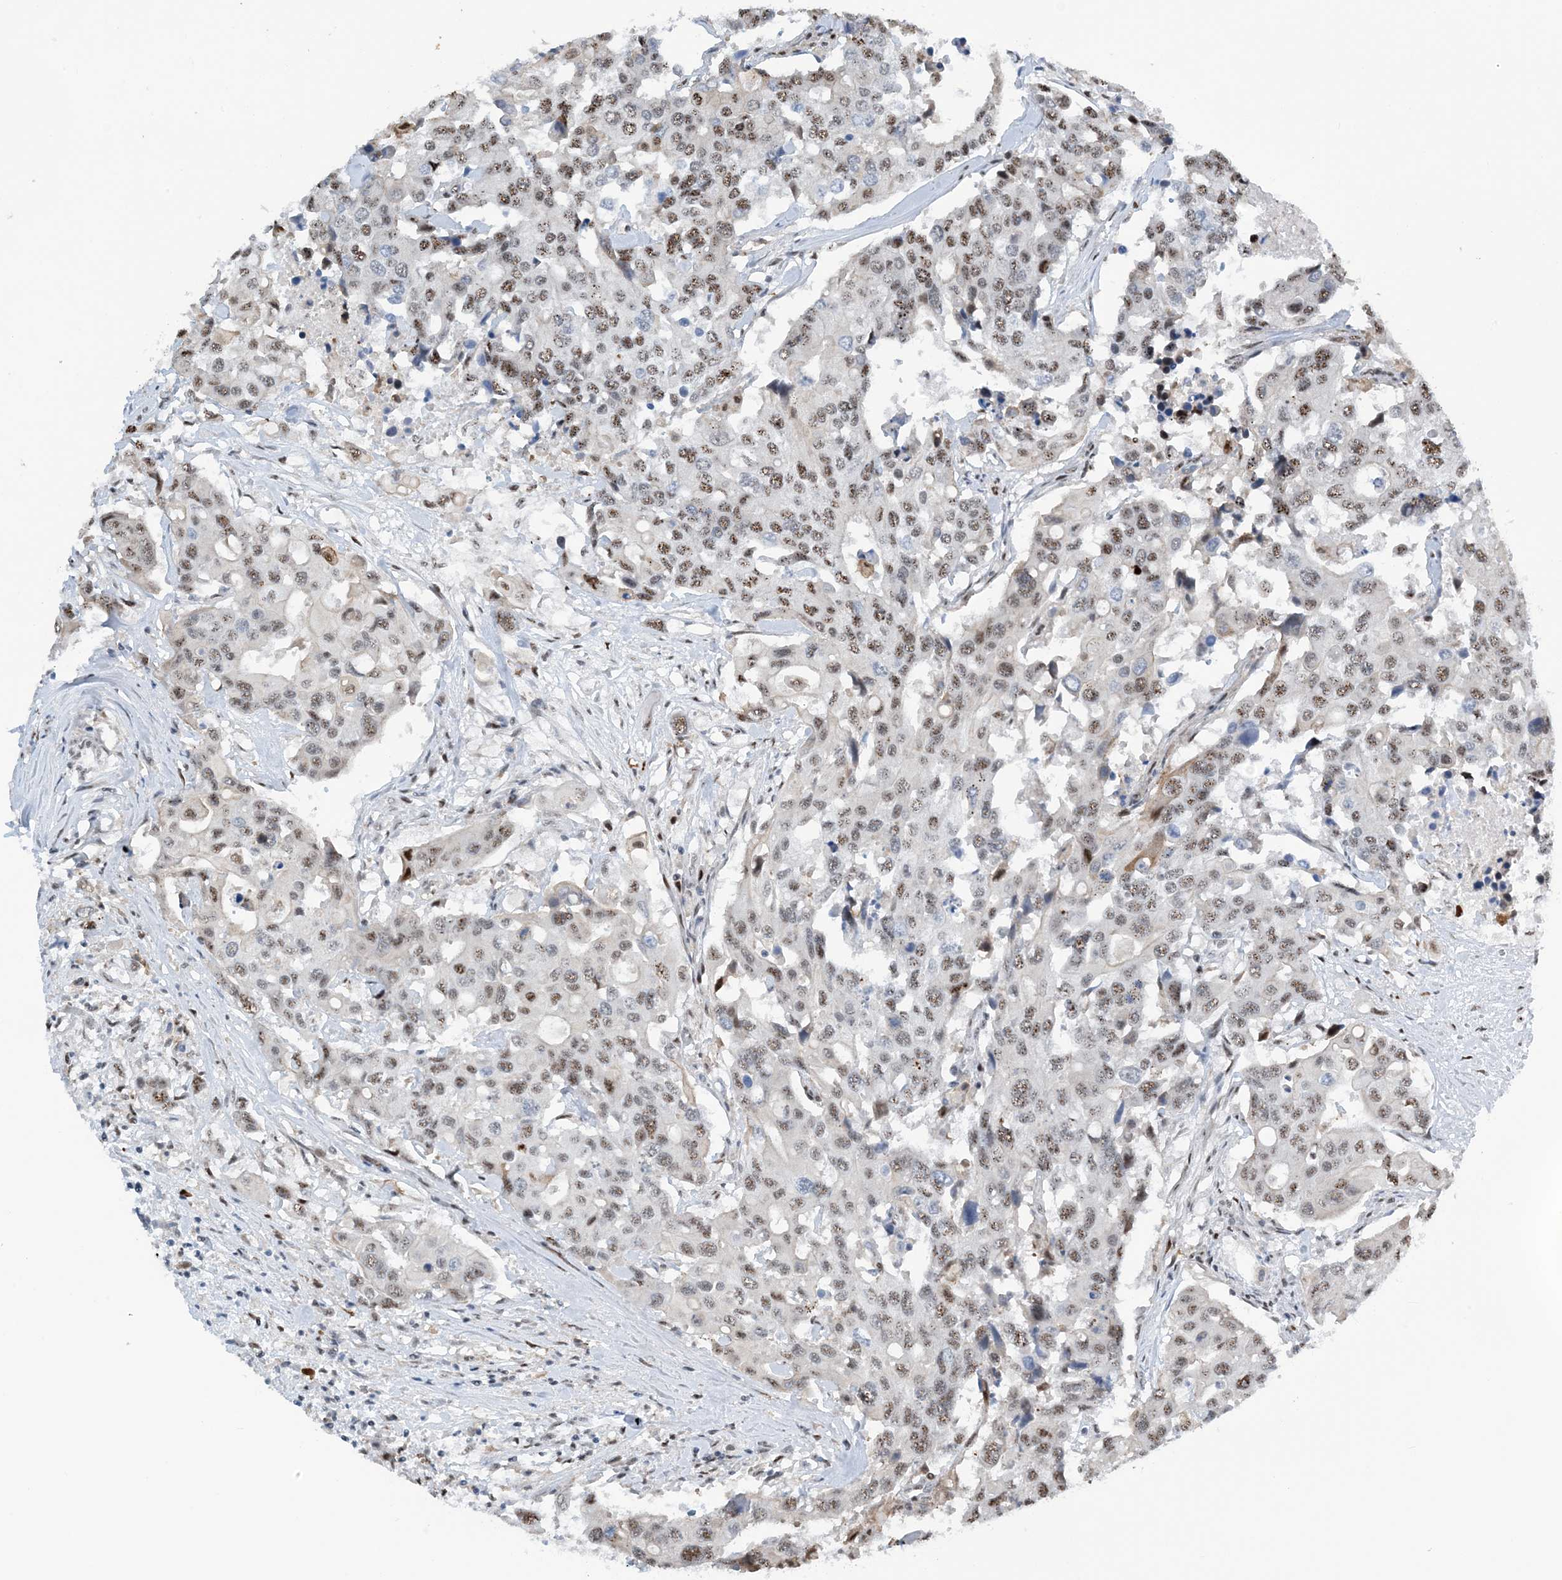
{"staining": {"intensity": "moderate", "quantity": ">75%", "location": "nuclear"}, "tissue": "colorectal cancer", "cell_type": "Tumor cells", "image_type": "cancer", "snomed": [{"axis": "morphology", "description": "Adenocarcinoma, NOS"}, {"axis": "topography", "description": "Colon"}], "caption": "Moderate nuclear protein staining is identified in approximately >75% of tumor cells in colorectal cancer.", "gene": "HEMK1", "patient": {"sex": "male", "age": 77}}